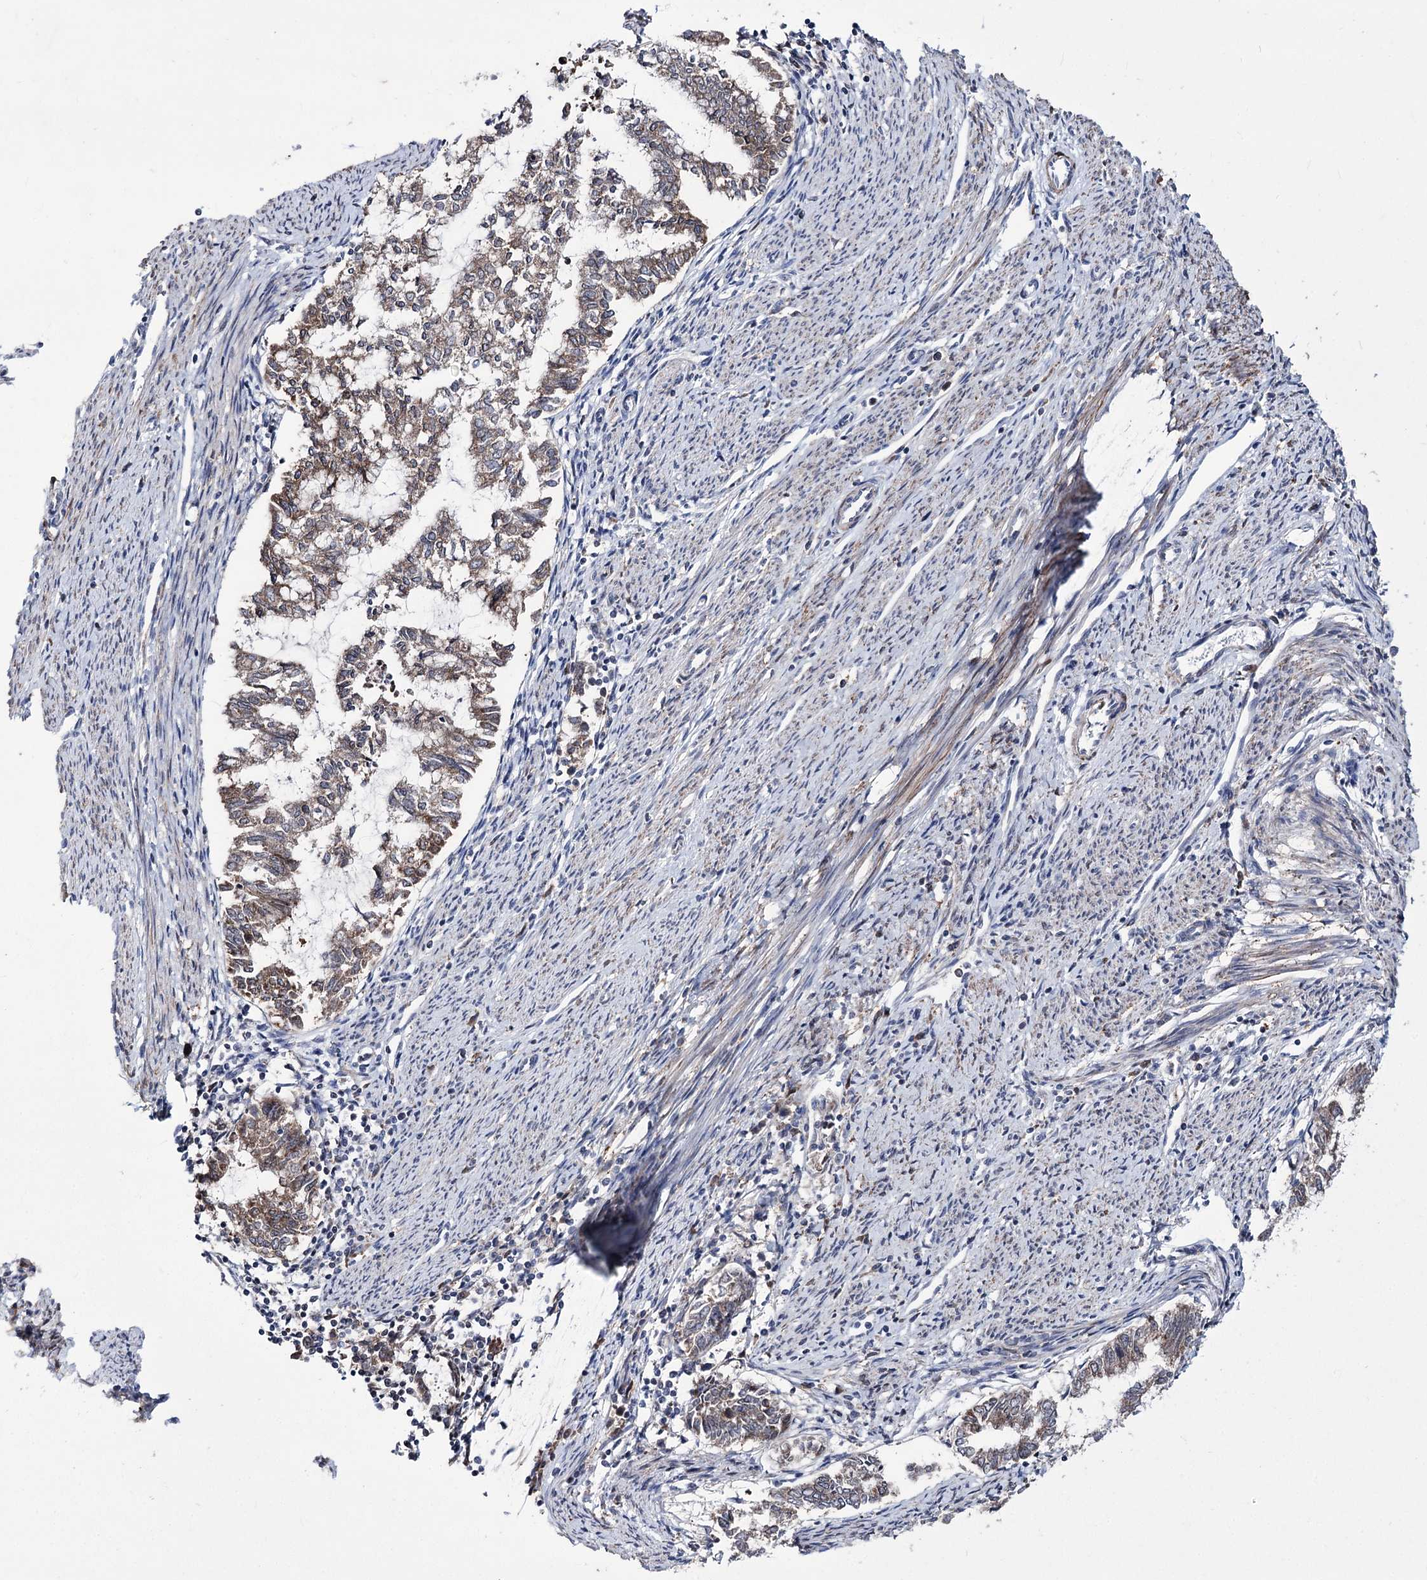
{"staining": {"intensity": "weak", "quantity": ">75%", "location": "cytoplasmic/membranous"}, "tissue": "endometrial cancer", "cell_type": "Tumor cells", "image_type": "cancer", "snomed": [{"axis": "morphology", "description": "Adenocarcinoma, NOS"}, {"axis": "topography", "description": "Endometrium"}], "caption": "Immunohistochemical staining of endometrial adenocarcinoma displays weak cytoplasmic/membranous protein staining in about >75% of tumor cells.", "gene": "PPRC1", "patient": {"sex": "female", "age": 79}}